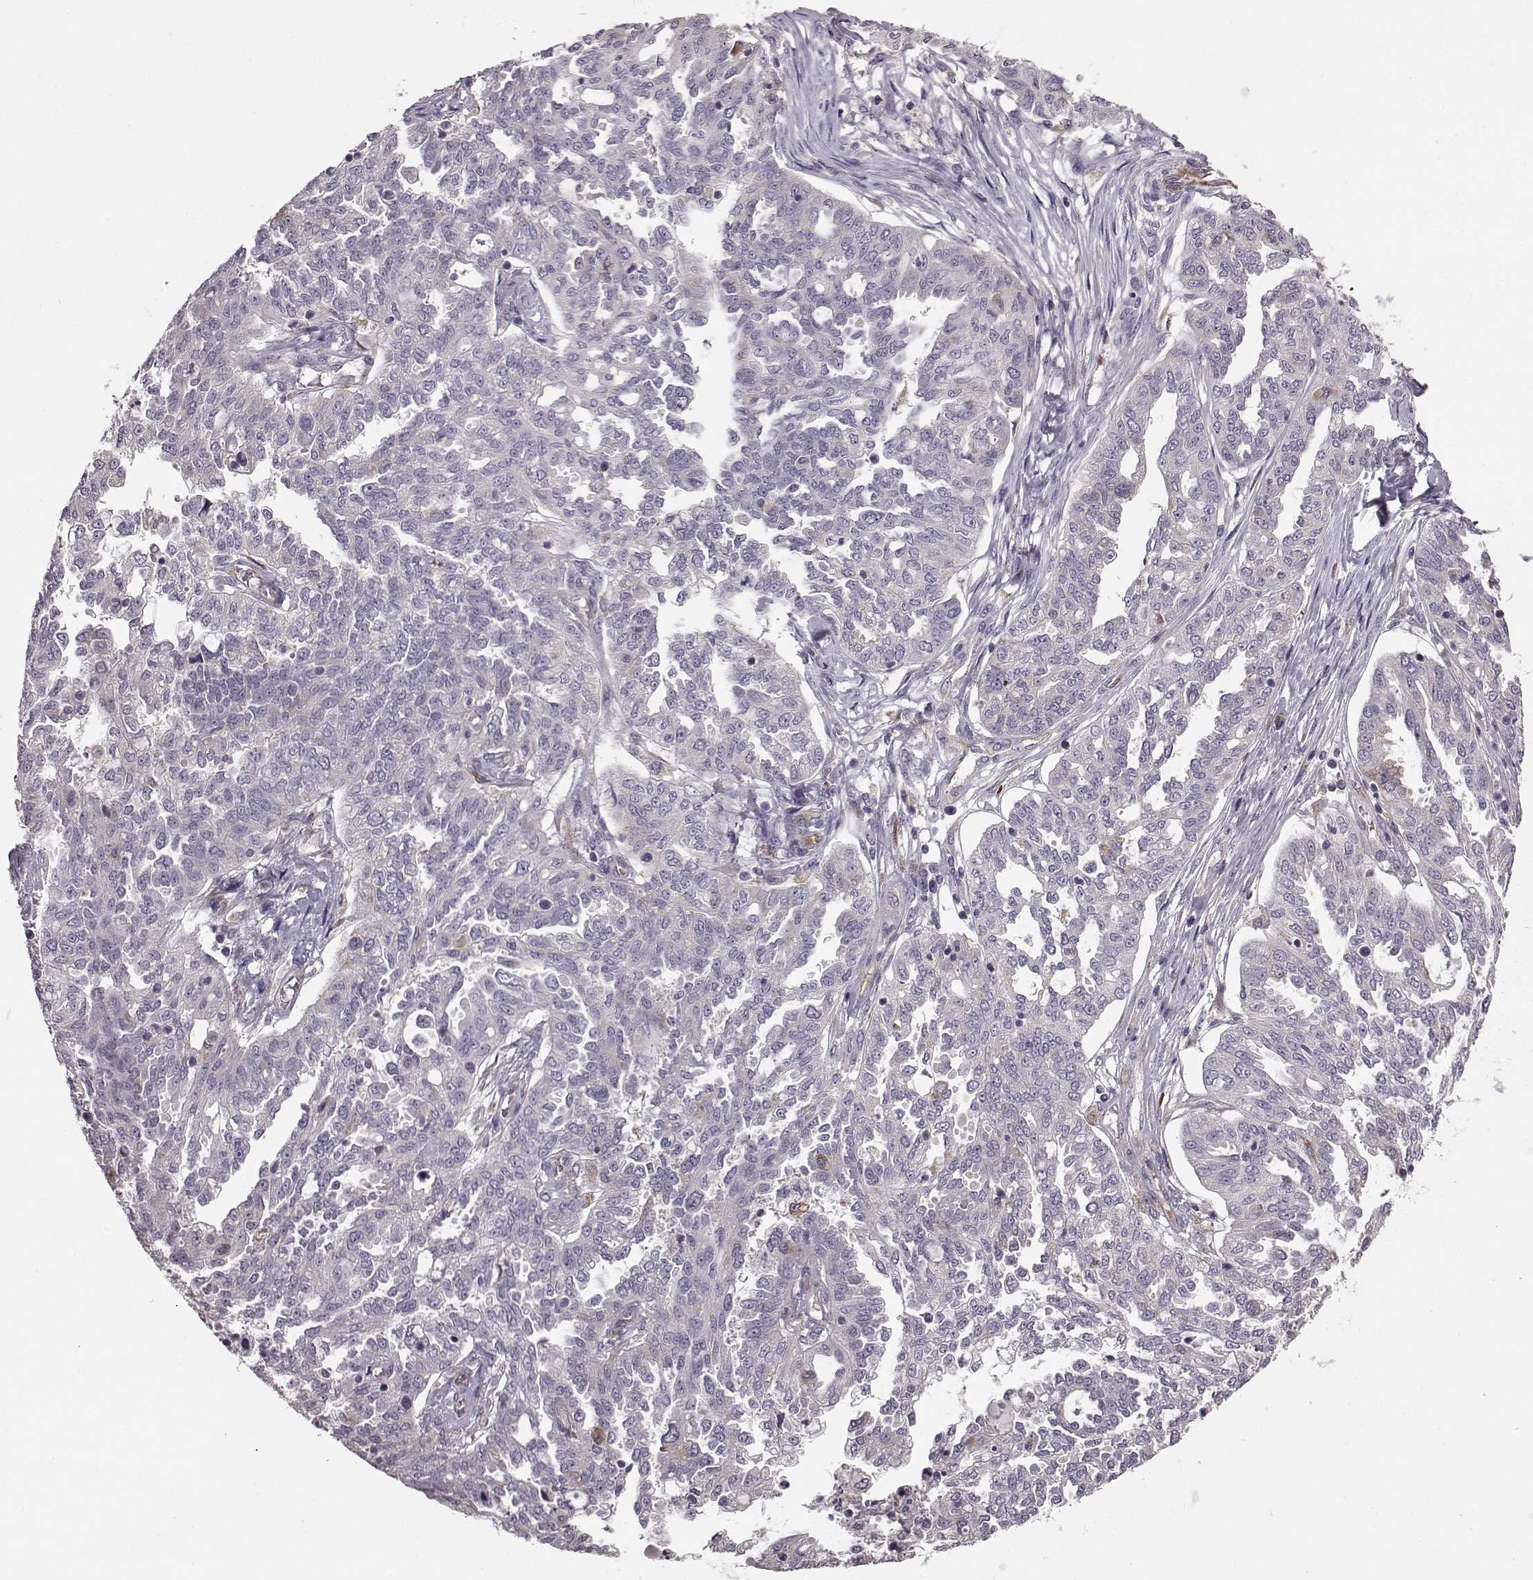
{"staining": {"intensity": "negative", "quantity": "none", "location": "none"}, "tissue": "ovarian cancer", "cell_type": "Tumor cells", "image_type": "cancer", "snomed": [{"axis": "morphology", "description": "Cystadenocarcinoma, serous, NOS"}, {"axis": "topography", "description": "Ovary"}], "caption": "This is an IHC photomicrograph of ovarian cancer (serous cystadenocarcinoma). There is no staining in tumor cells.", "gene": "ADGRG2", "patient": {"sex": "female", "age": 67}}